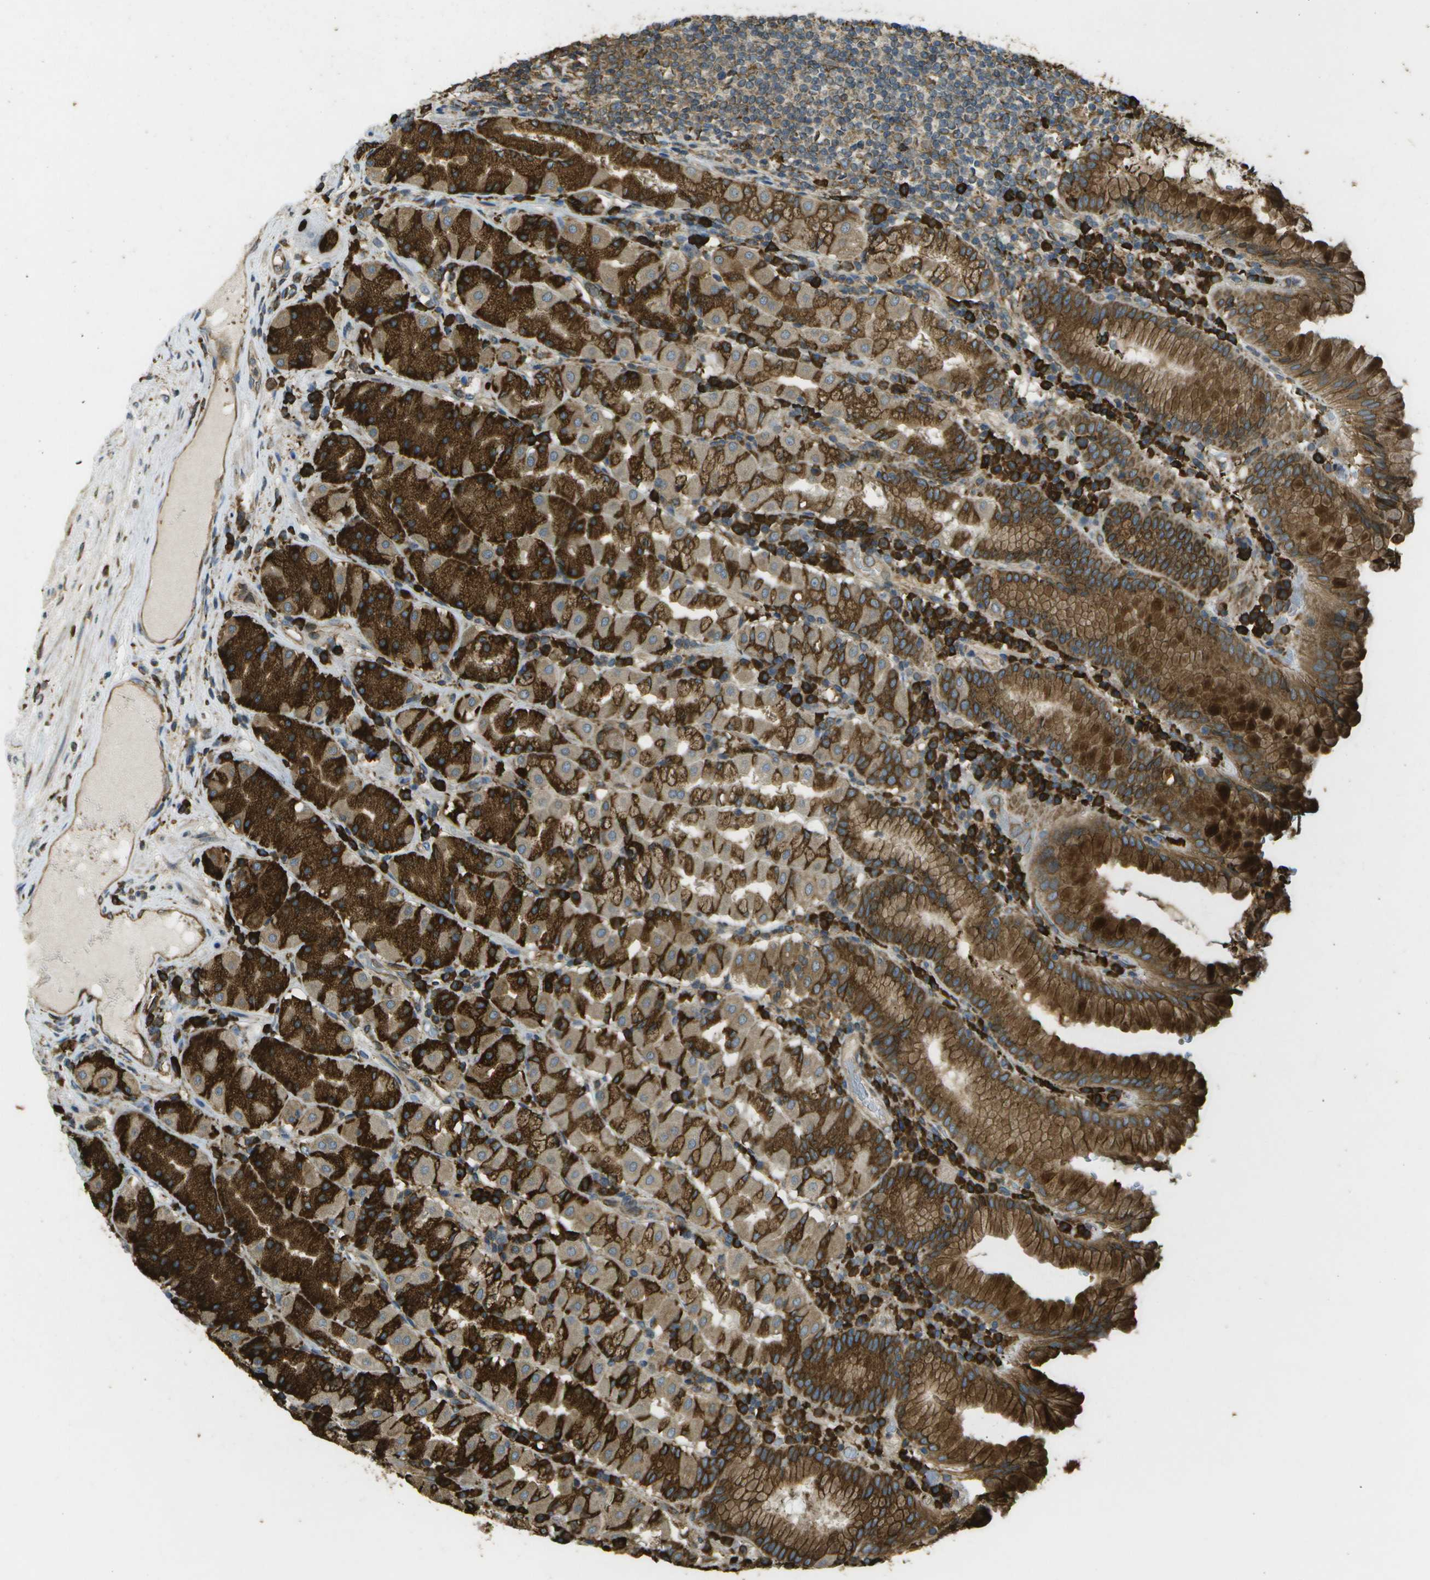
{"staining": {"intensity": "strong", "quantity": ">75%", "location": "cytoplasmic/membranous"}, "tissue": "stomach", "cell_type": "Glandular cells", "image_type": "normal", "snomed": [{"axis": "morphology", "description": "Normal tissue, NOS"}, {"axis": "topography", "description": "Stomach"}, {"axis": "topography", "description": "Stomach, lower"}], "caption": "Protein expression analysis of normal human stomach reveals strong cytoplasmic/membranous staining in about >75% of glandular cells. (Brightfield microscopy of DAB IHC at high magnification).", "gene": "PDIA4", "patient": {"sex": "female", "age": 56}}